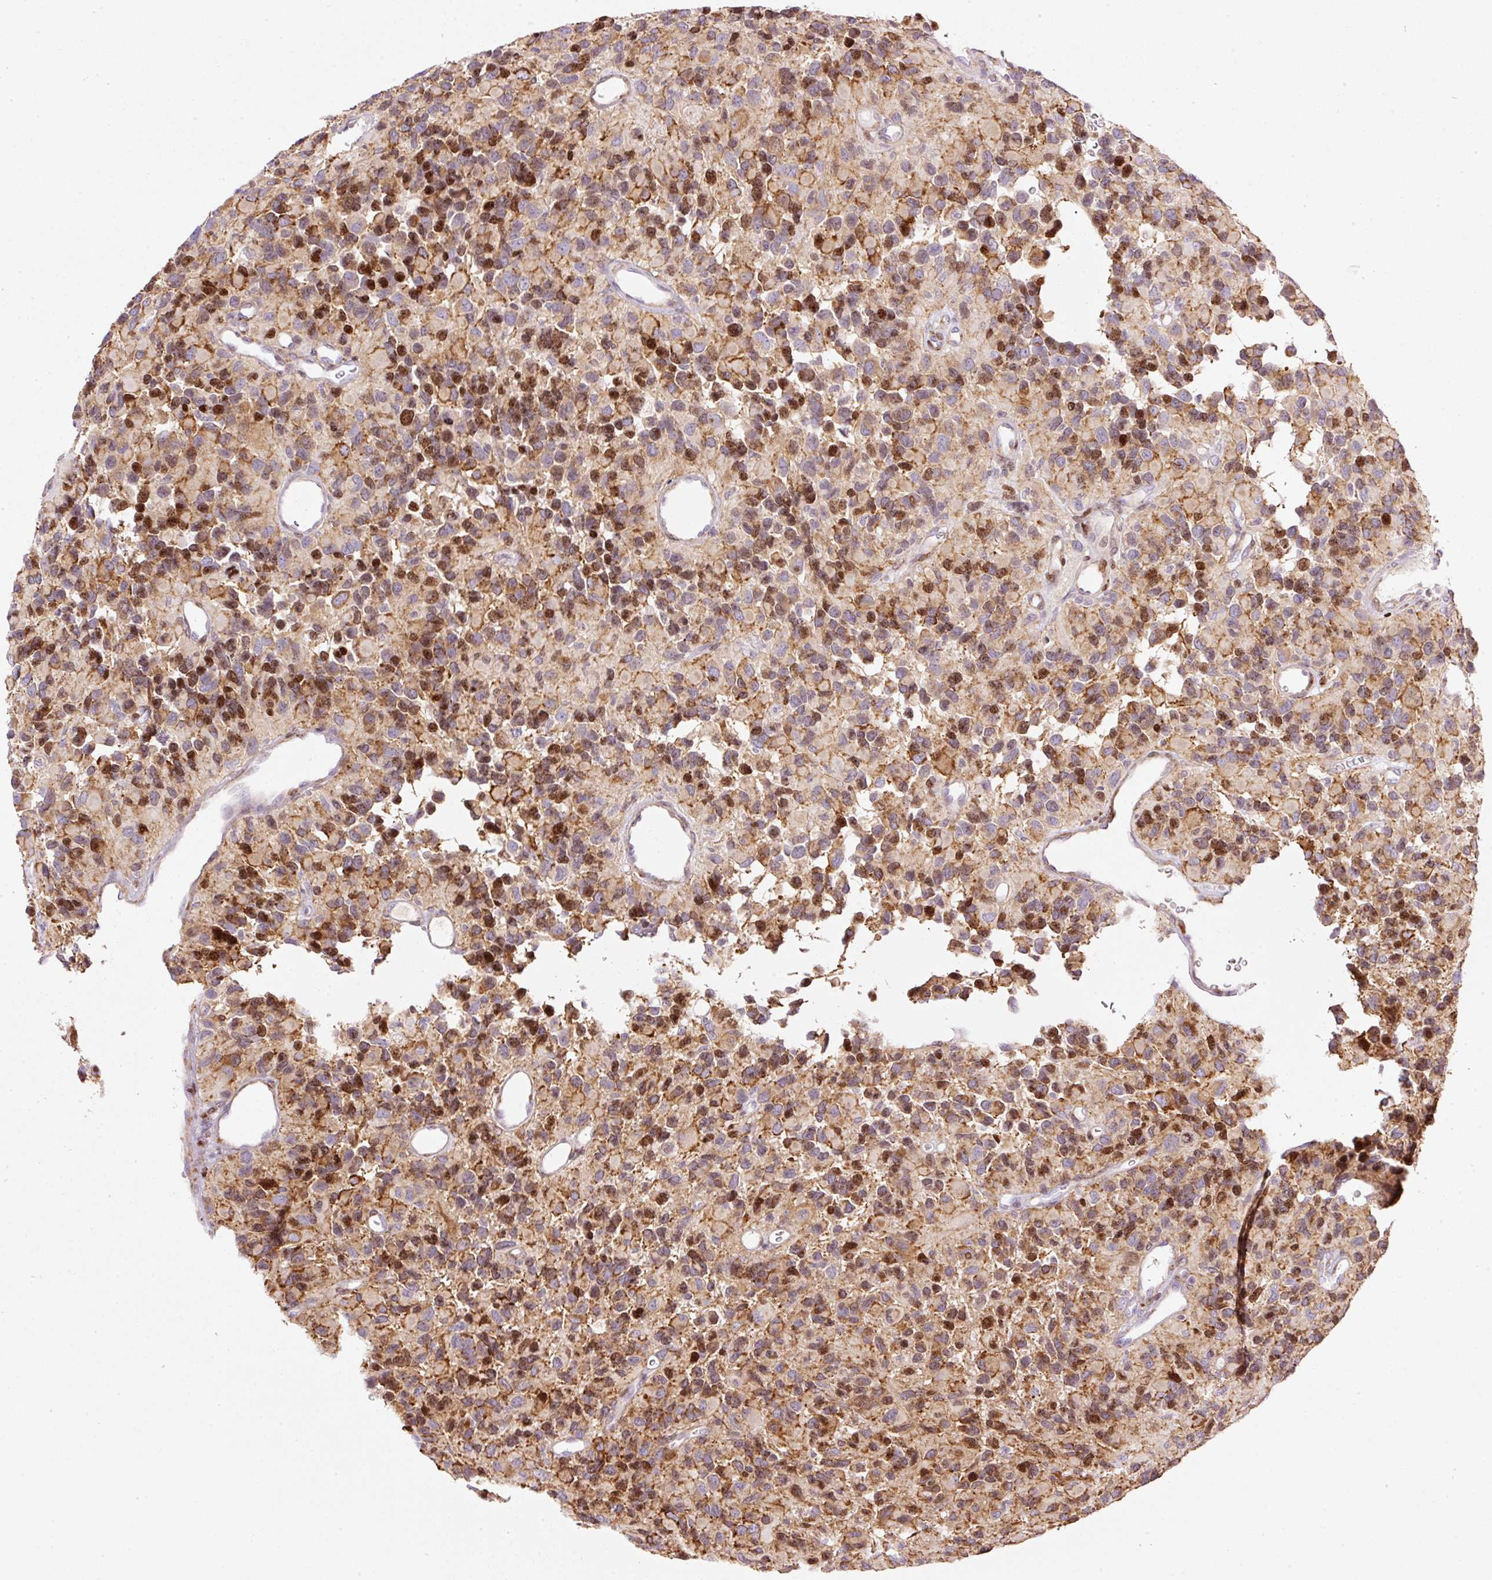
{"staining": {"intensity": "moderate", "quantity": ">75%", "location": "cytoplasmic/membranous,nuclear"}, "tissue": "glioma", "cell_type": "Tumor cells", "image_type": "cancer", "snomed": [{"axis": "morphology", "description": "Glioma, malignant, High grade"}, {"axis": "topography", "description": "Brain"}], "caption": "Tumor cells exhibit moderate cytoplasmic/membranous and nuclear positivity in approximately >75% of cells in glioma. The staining is performed using DAB brown chromogen to label protein expression. The nuclei are counter-stained blue using hematoxylin.", "gene": "TMEM8B", "patient": {"sex": "male", "age": 77}}